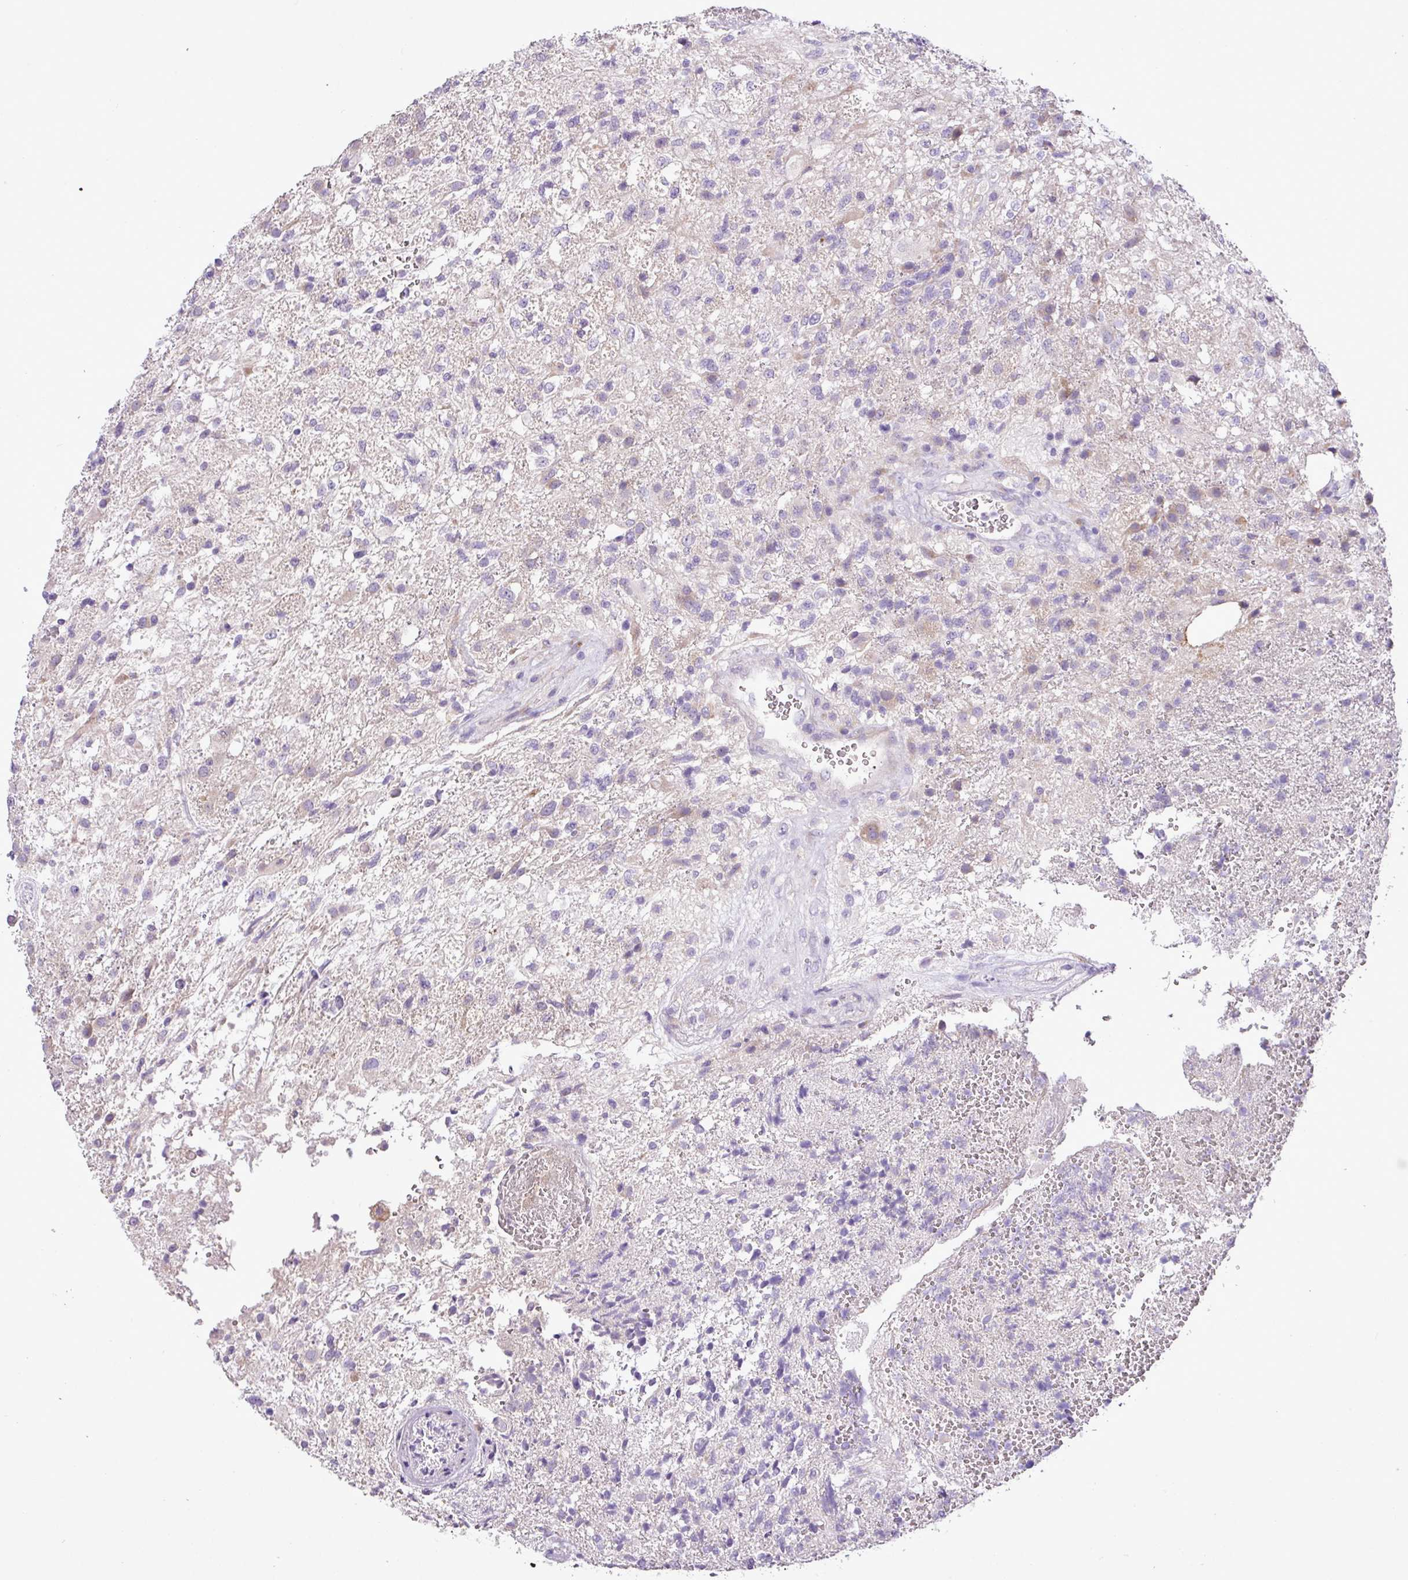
{"staining": {"intensity": "negative", "quantity": "none", "location": "none"}, "tissue": "glioma", "cell_type": "Tumor cells", "image_type": "cancer", "snomed": [{"axis": "morphology", "description": "Glioma, malignant, High grade"}, {"axis": "topography", "description": "Brain"}], "caption": "Immunohistochemistry (IHC) histopathology image of glioma stained for a protein (brown), which shows no positivity in tumor cells.", "gene": "MOCS3", "patient": {"sex": "male", "age": 56}}